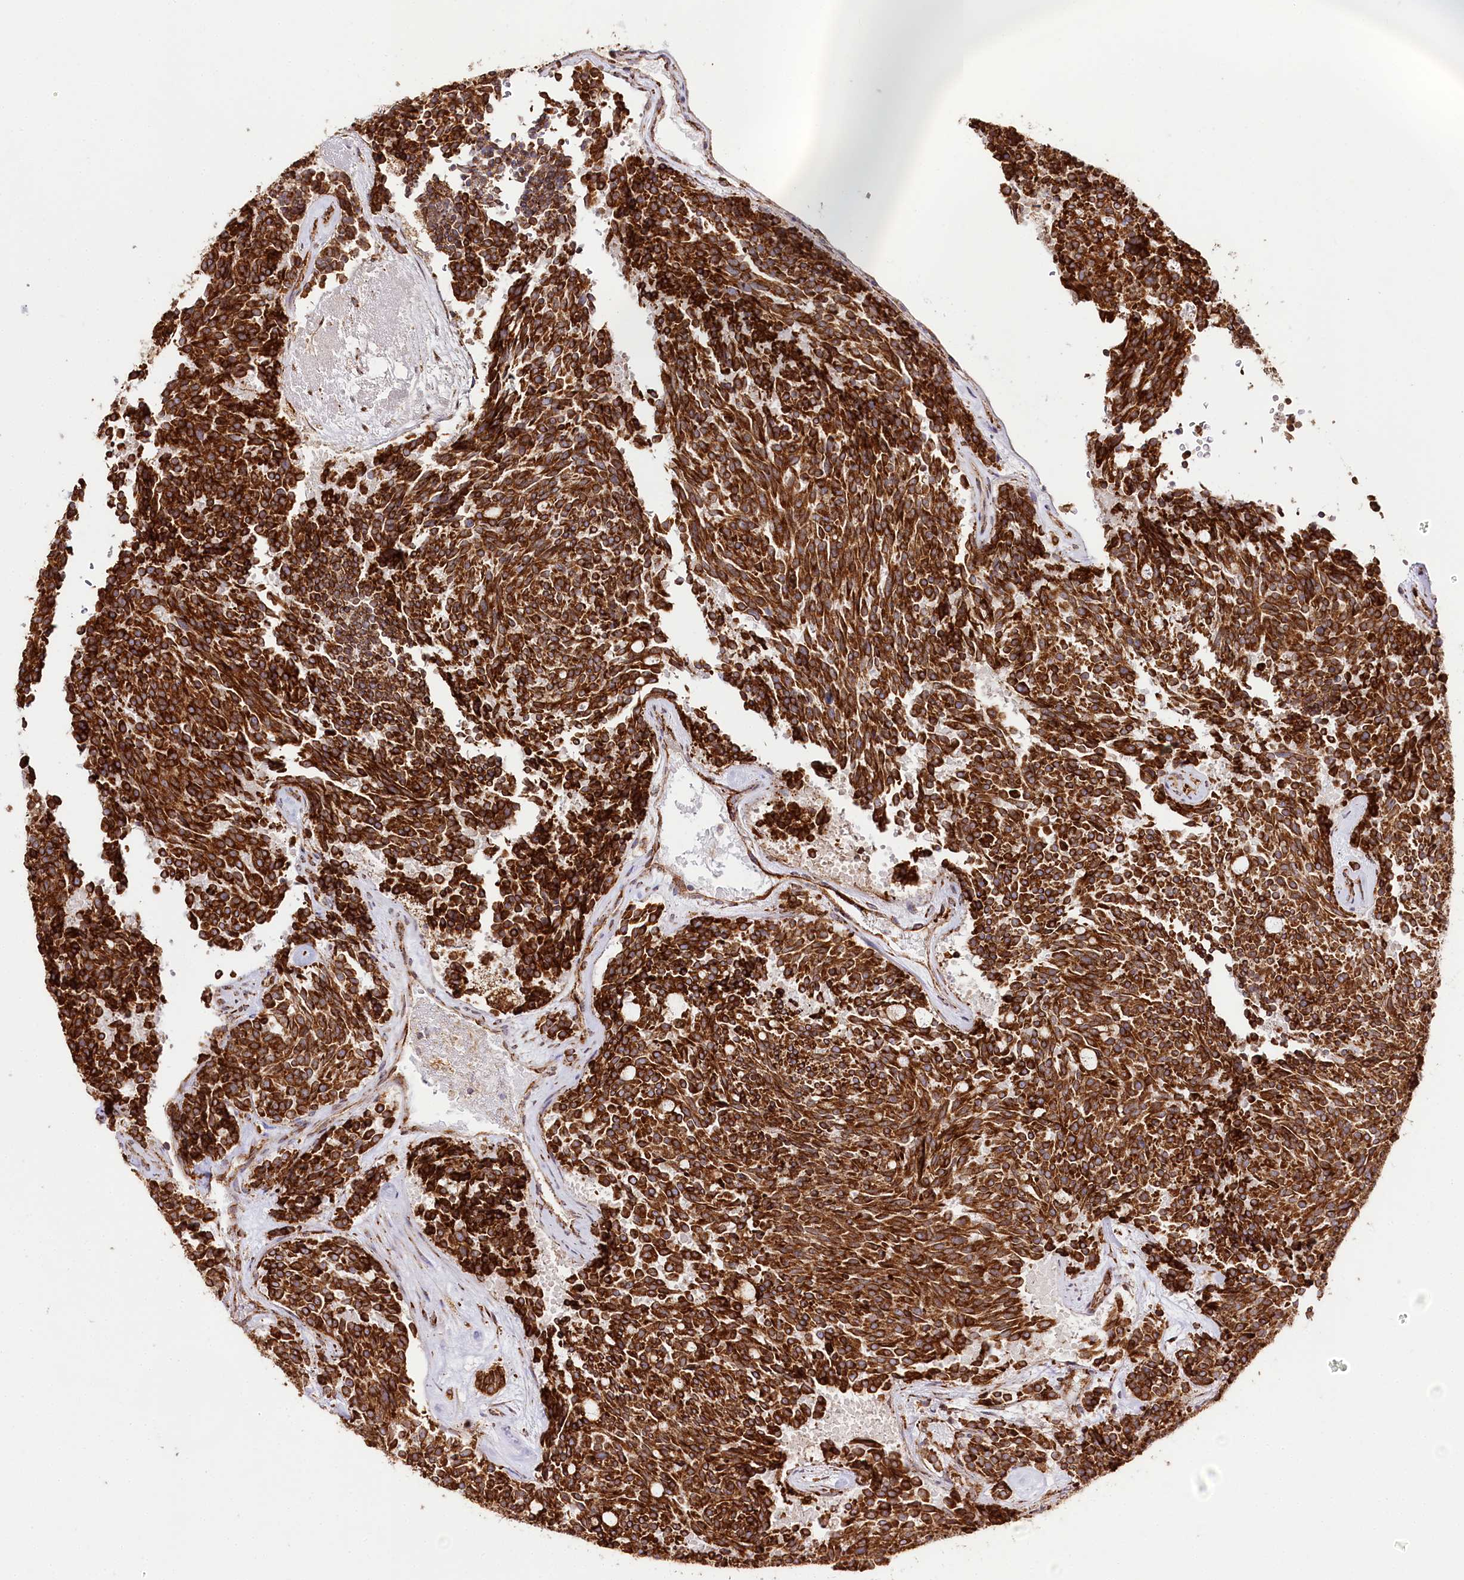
{"staining": {"intensity": "strong", "quantity": ">75%", "location": "cytoplasmic/membranous"}, "tissue": "carcinoid", "cell_type": "Tumor cells", "image_type": "cancer", "snomed": [{"axis": "morphology", "description": "Carcinoid, malignant, NOS"}, {"axis": "topography", "description": "Pancreas"}], "caption": "About >75% of tumor cells in carcinoid show strong cytoplasmic/membranous protein positivity as visualized by brown immunohistochemical staining.", "gene": "CNPY2", "patient": {"sex": "female", "age": 54}}